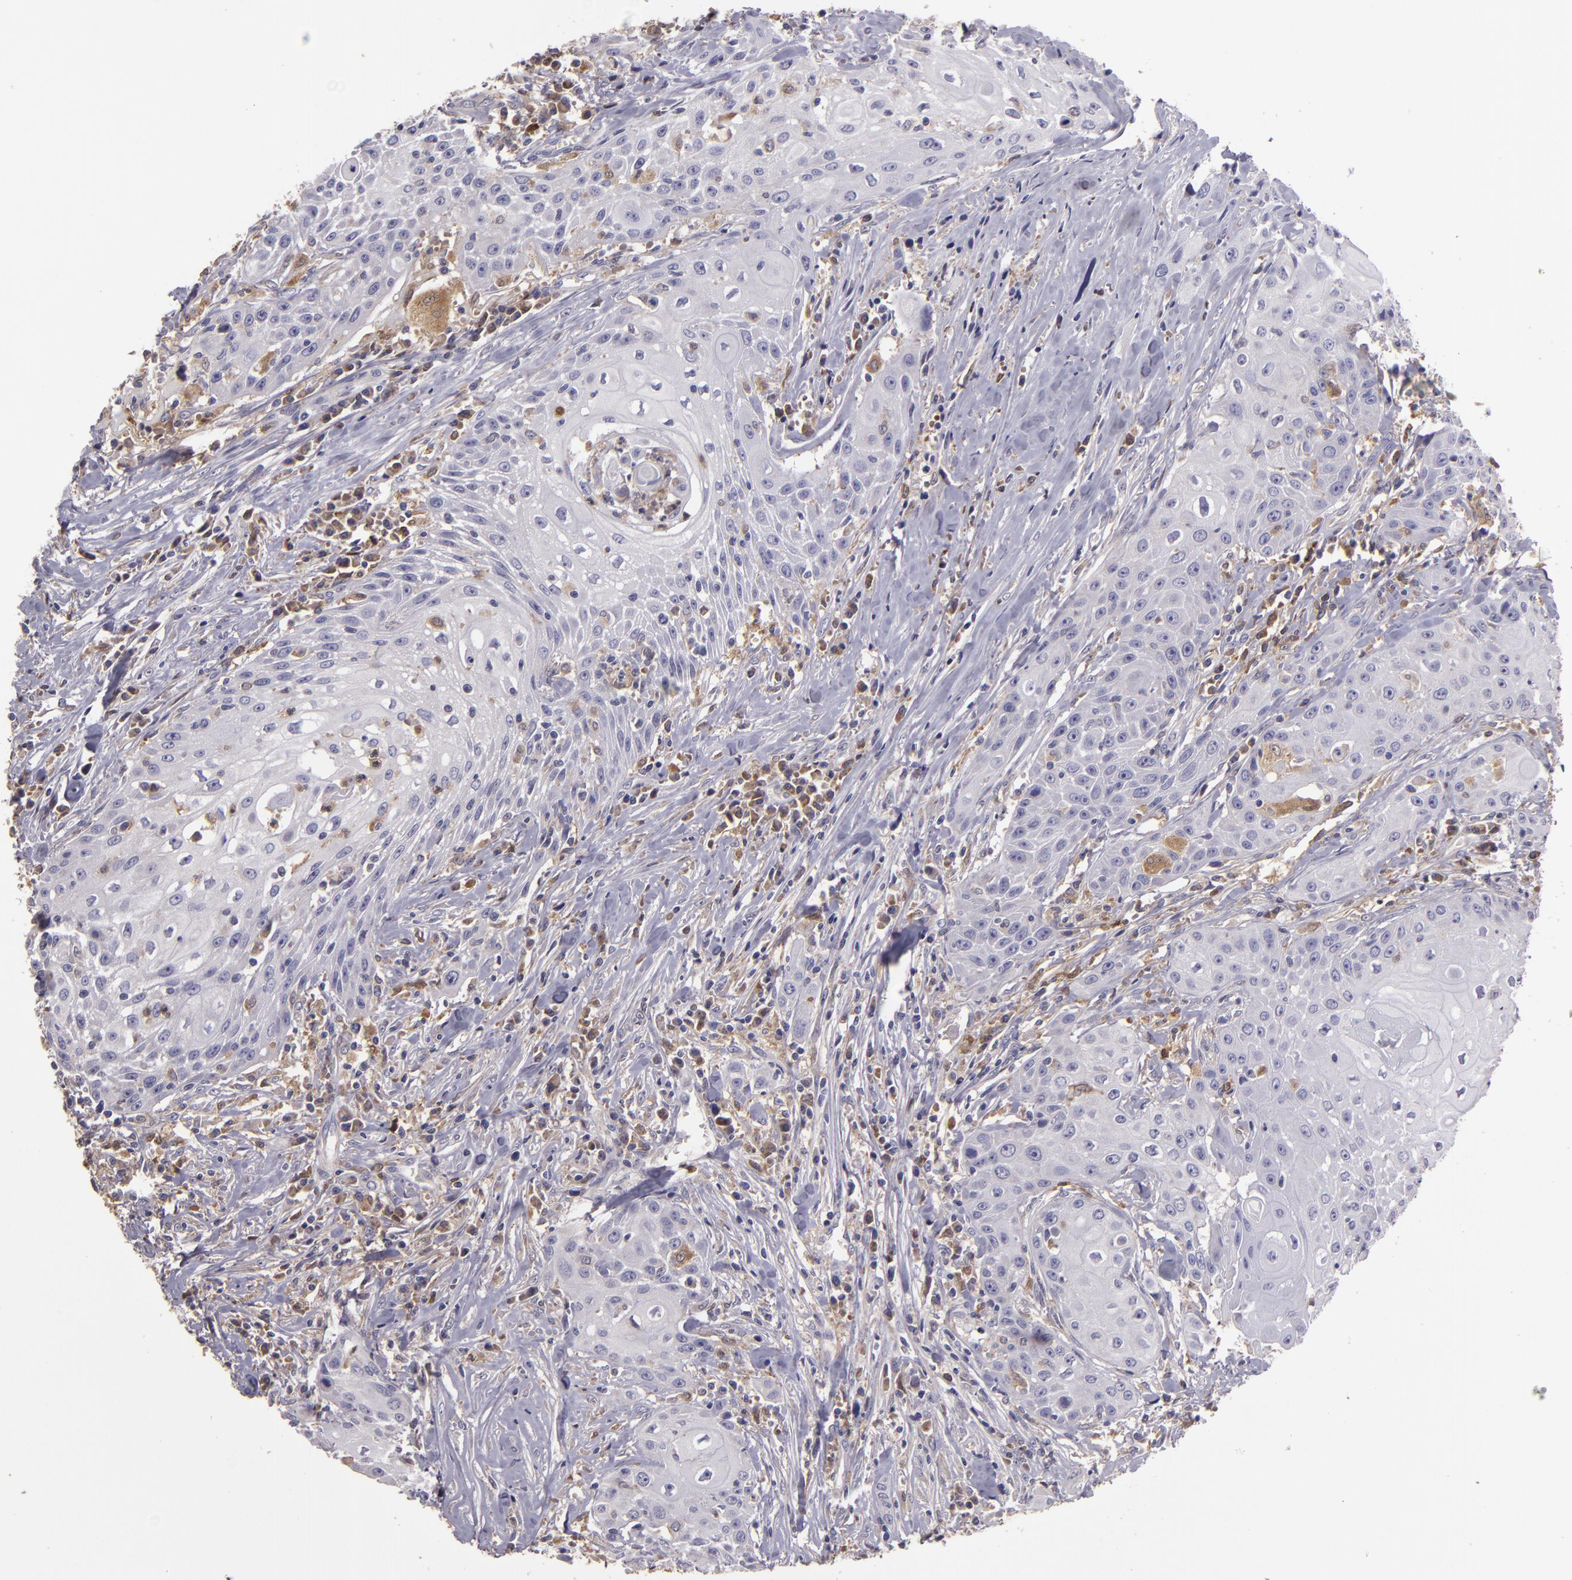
{"staining": {"intensity": "negative", "quantity": "none", "location": "none"}, "tissue": "head and neck cancer", "cell_type": "Tumor cells", "image_type": "cancer", "snomed": [{"axis": "morphology", "description": "Squamous cell carcinoma, NOS"}, {"axis": "topography", "description": "Oral tissue"}, {"axis": "topography", "description": "Head-Neck"}], "caption": "A high-resolution micrograph shows immunohistochemistry staining of head and neck squamous cell carcinoma, which displays no significant staining in tumor cells.", "gene": "FHIT", "patient": {"sex": "female", "age": 82}}